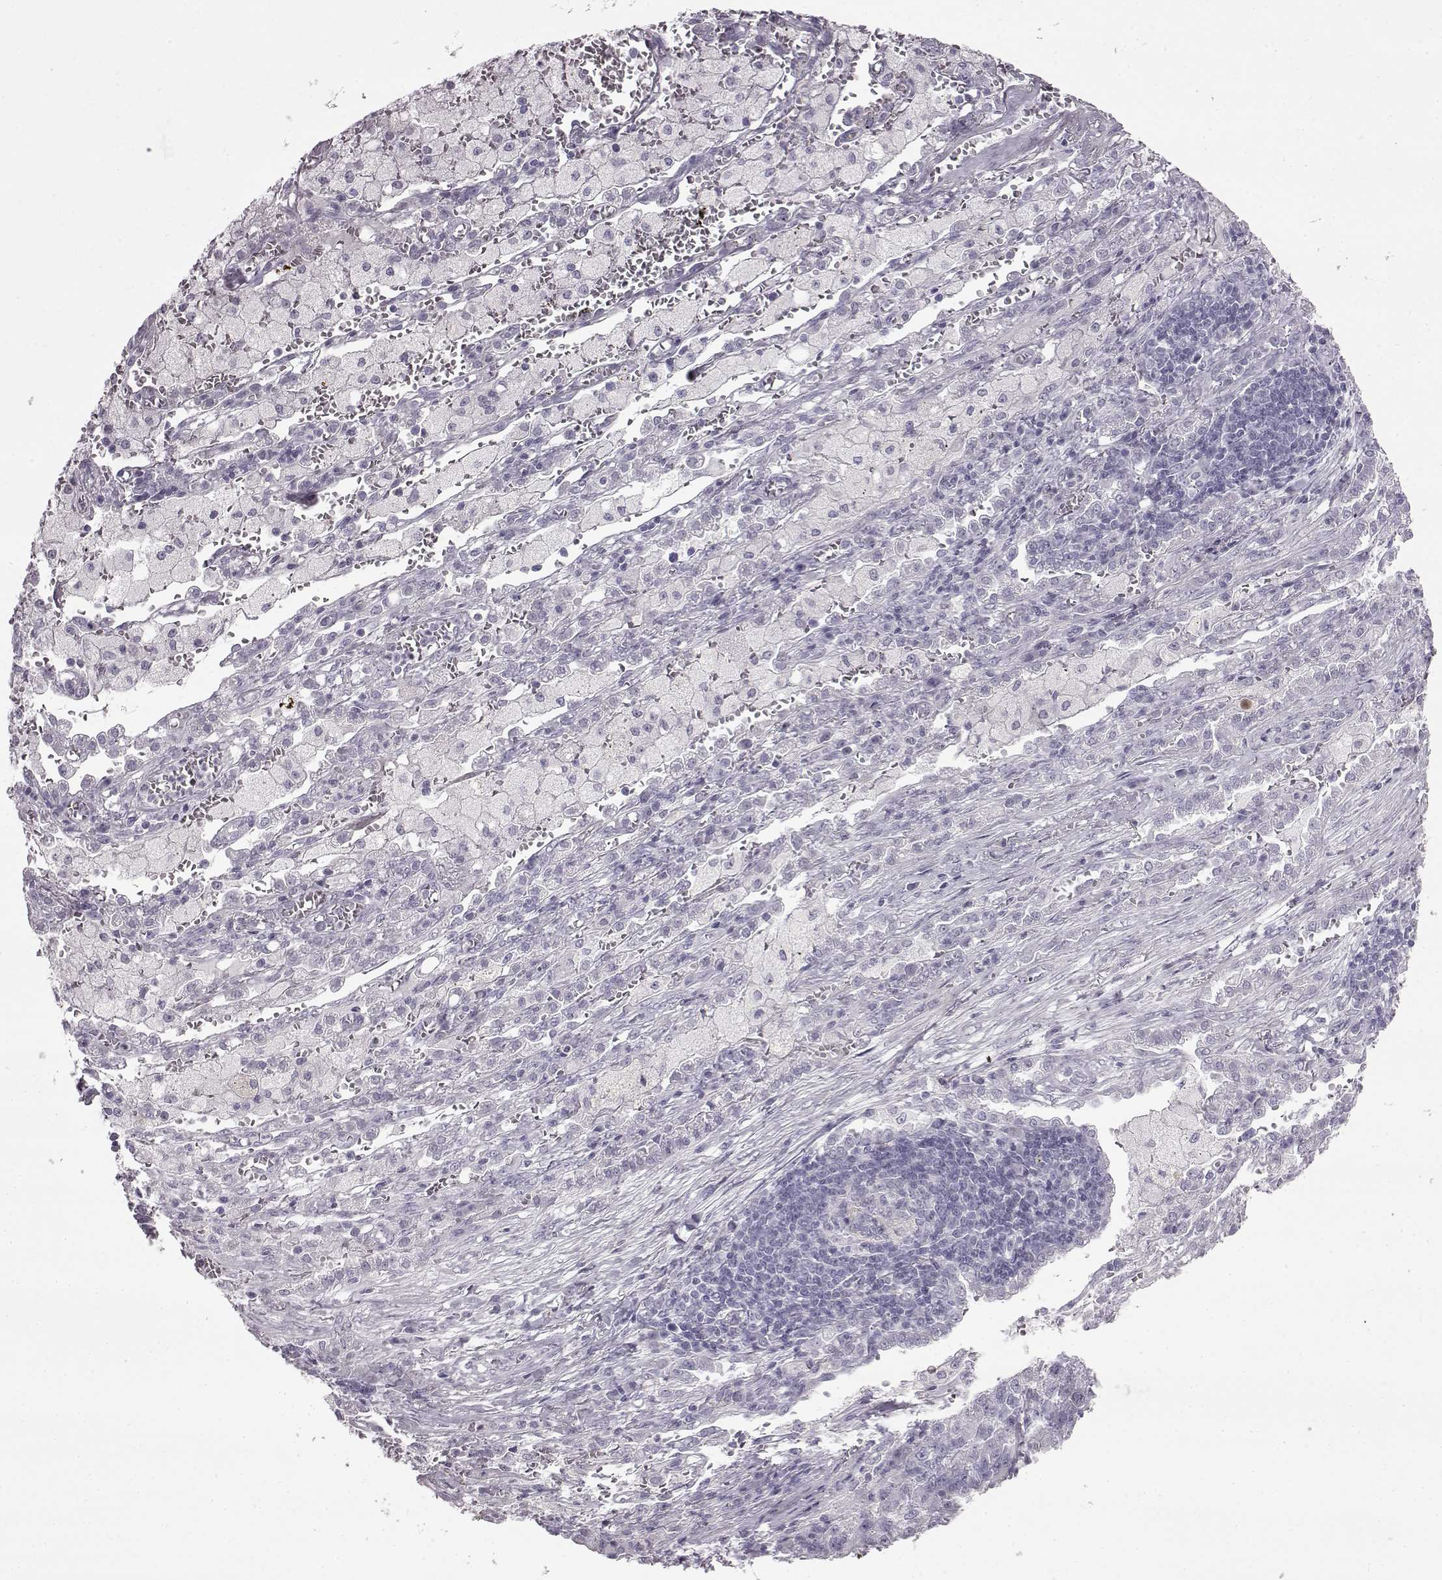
{"staining": {"intensity": "negative", "quantity": "none", "location": "none"}, "tissue": "lung cancer", "cell_type": "Tumor cells", "image_type": "cancer", "snomed": [{"axis": "morphology", "description": "Adenocarcinoma, NOS"}, {"axis": "topography", "description": "Lung"}], "caption": "High power microscopy photomicrograph of an immunohistochemistry (IHC) histopathology image of lung cancer, revealing no significant expression in tumor cells.", "gene": "SLC28A2", "patient": {"sex": "male", "age": 57}}